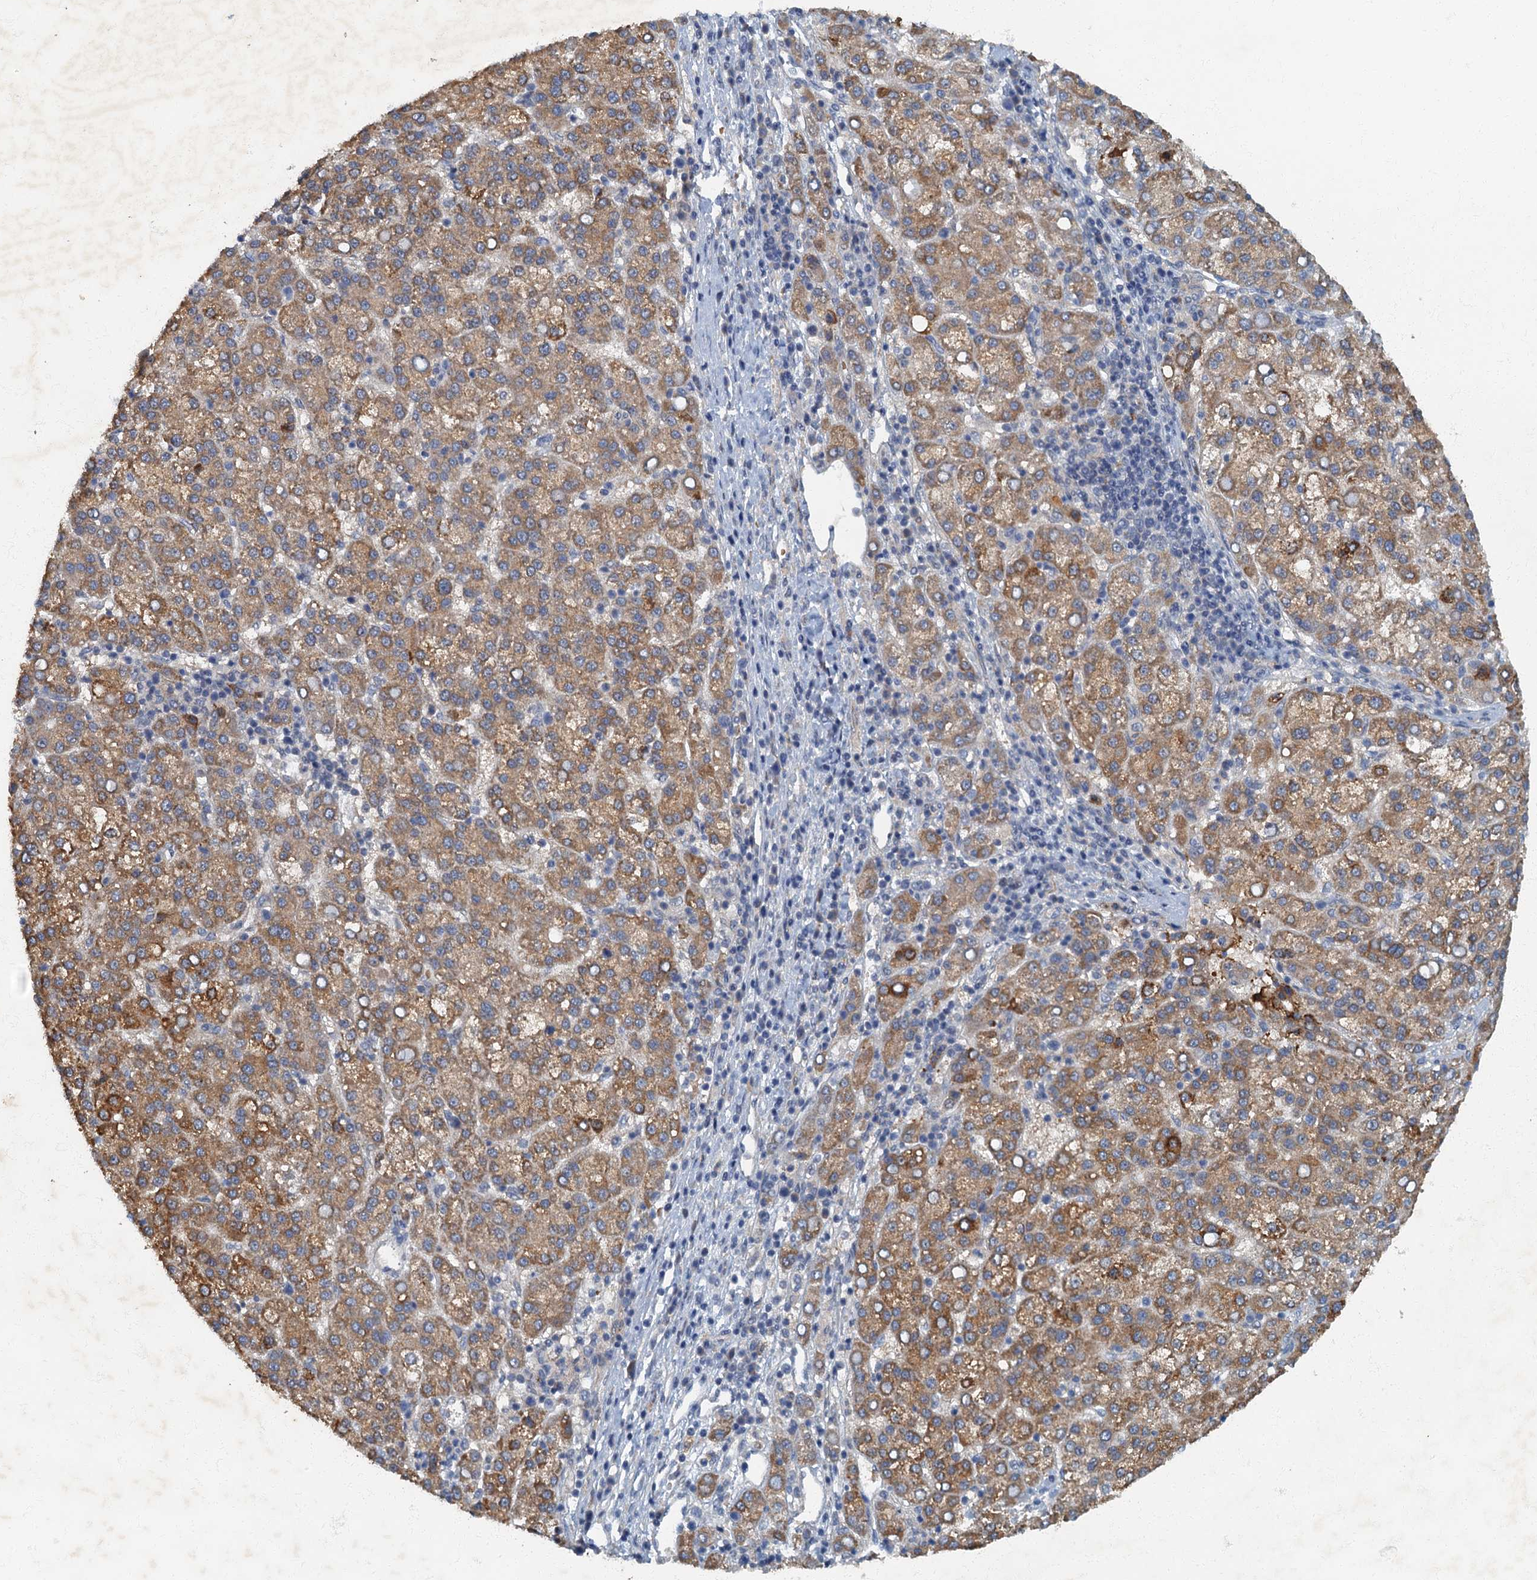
{"staining": {"intensity": "moderate", "quantity": ">75%", "location": "cytoplasmic/membranous"}, "tissue": "liver cancer", "cell_type": "Tumor cells", "image_type": "cancer", "snomed": [{"axis": "morphology", "description": "Carcinoma, Hepatocellular, NOS"}, {"axis": "topography", "description": "Liver"}], "caption": "Liver cancer tissue exhibits moderate cytoplasmic/membranous staining in approximately >75% of tumor cells, visualized by immunohistochemistry.", "gene": "ARL11", "patient": {"sex": "female", "age": 58}}